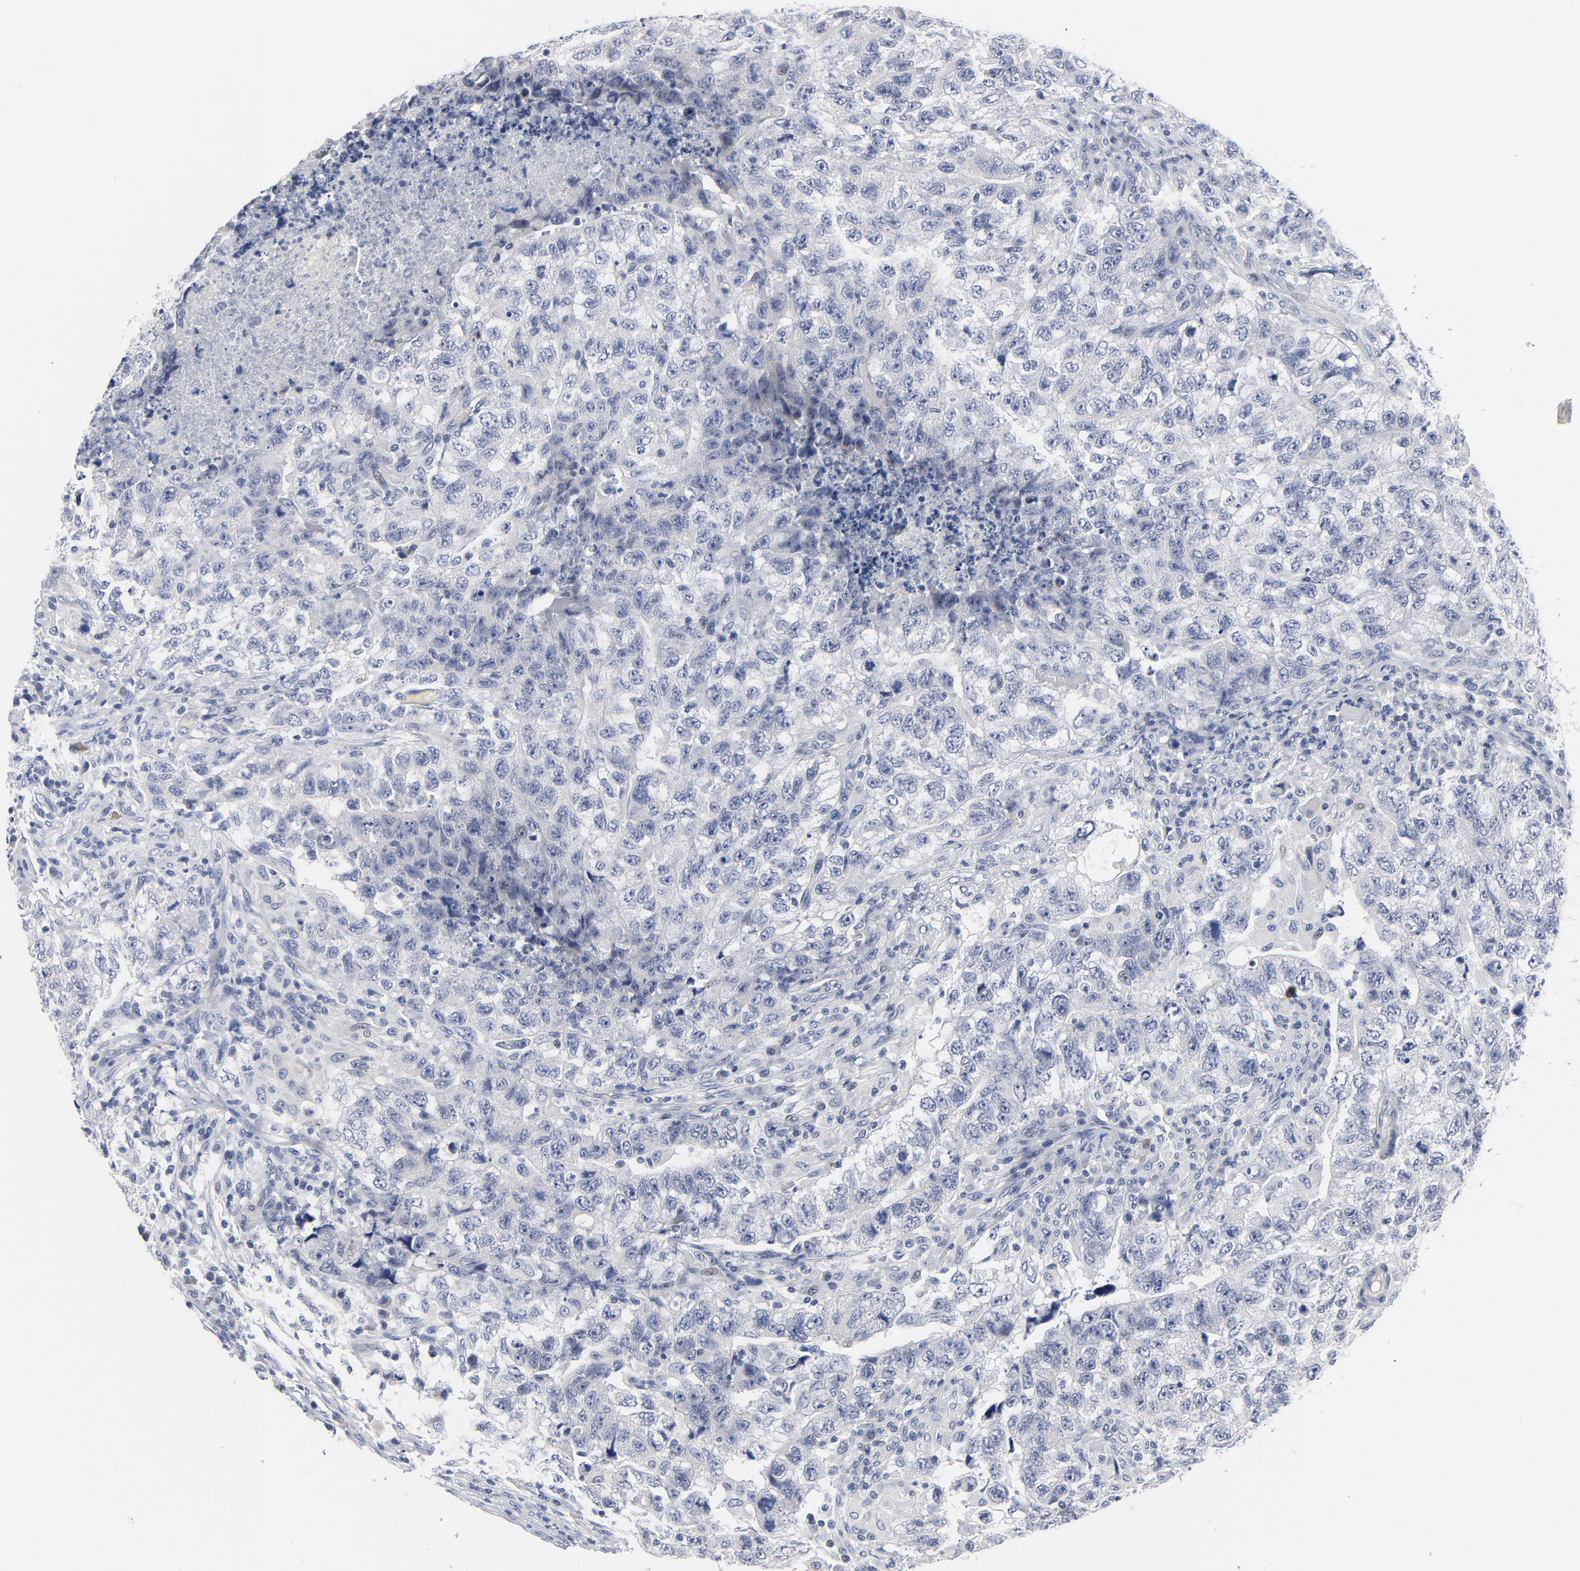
{"staining": {"intensity": "negative", "quantity": "none", "location": "none"}, "tissue": "testis cancer", "cell_type": "Tumor cells", "image_type": "cancer", "snomed": [{"axis": "morphology", "description": "Carcinoma, Embryonal, NOS"}, {"axis": "topography", "description": "Testis"}], "caption": "The photomicrograph exhibits no significant staining in tumor cells of testis embryonal carcinoma. The staining was performed using DAB to visualize the protein expression in brown, while the nuclei were stained in blue with hematoxylin (Magnification: 20x).", "gene": "KCNK13", "patient": {"sex": "male", "age": 21}}